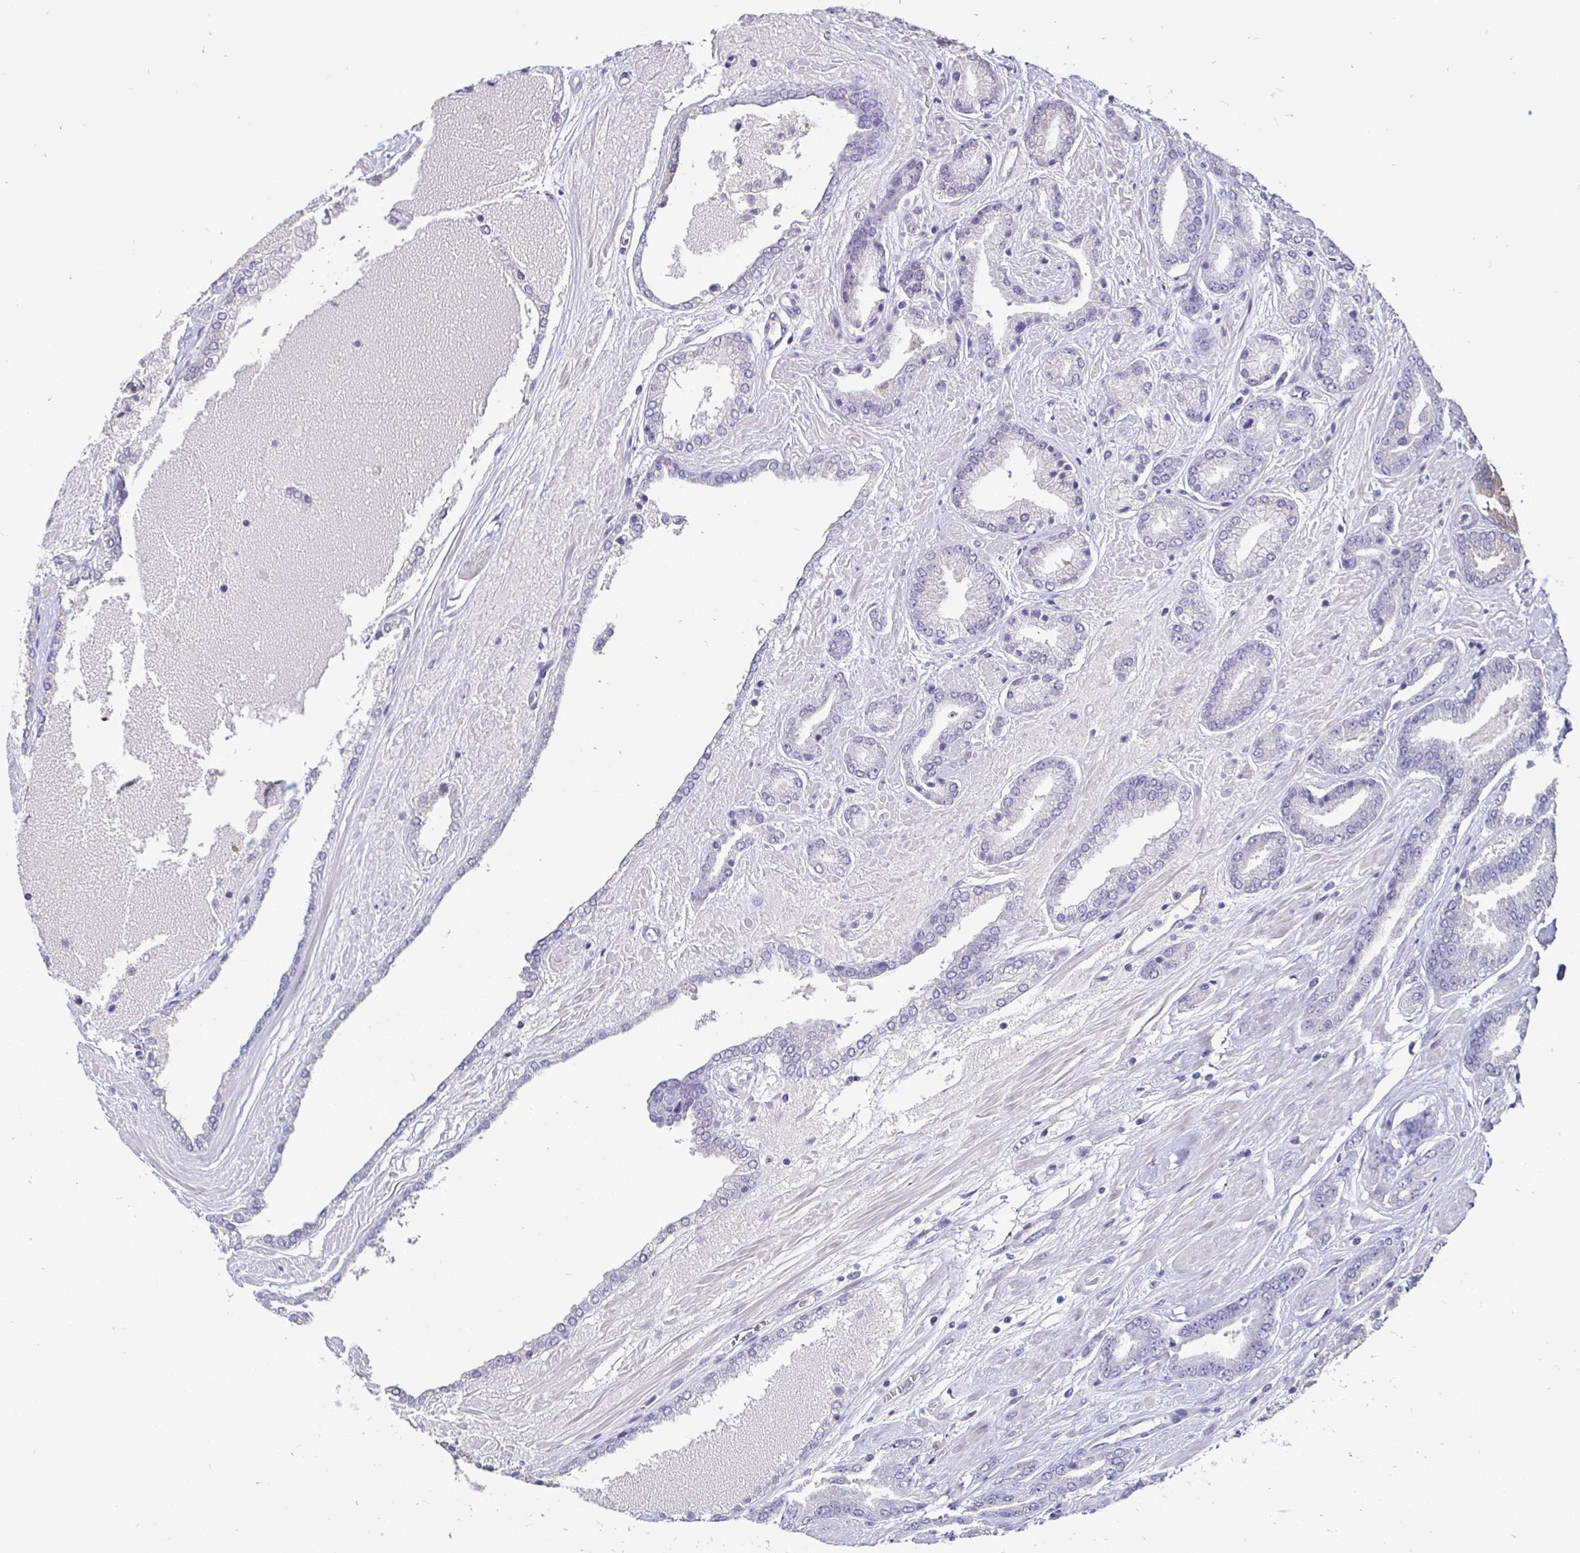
{"staining": {"intensity": "negative", "quantity": "none", "location": "none"}, "tissue": "prostate cancer", "cell_type": "Tumor cells", "image_type": "cancer", "snomed": [{"axis": "morphology", "description": "Adenocarcinoma, High grade"}, {"axis": "topography", "description": "Prostate"}], "caption": "Immunohistochemical staining of human prostate cancer shows no significant staining in tumor cells.", "gene": "ADAMTS6", "patient": {"sex": "male", "age": 56}}